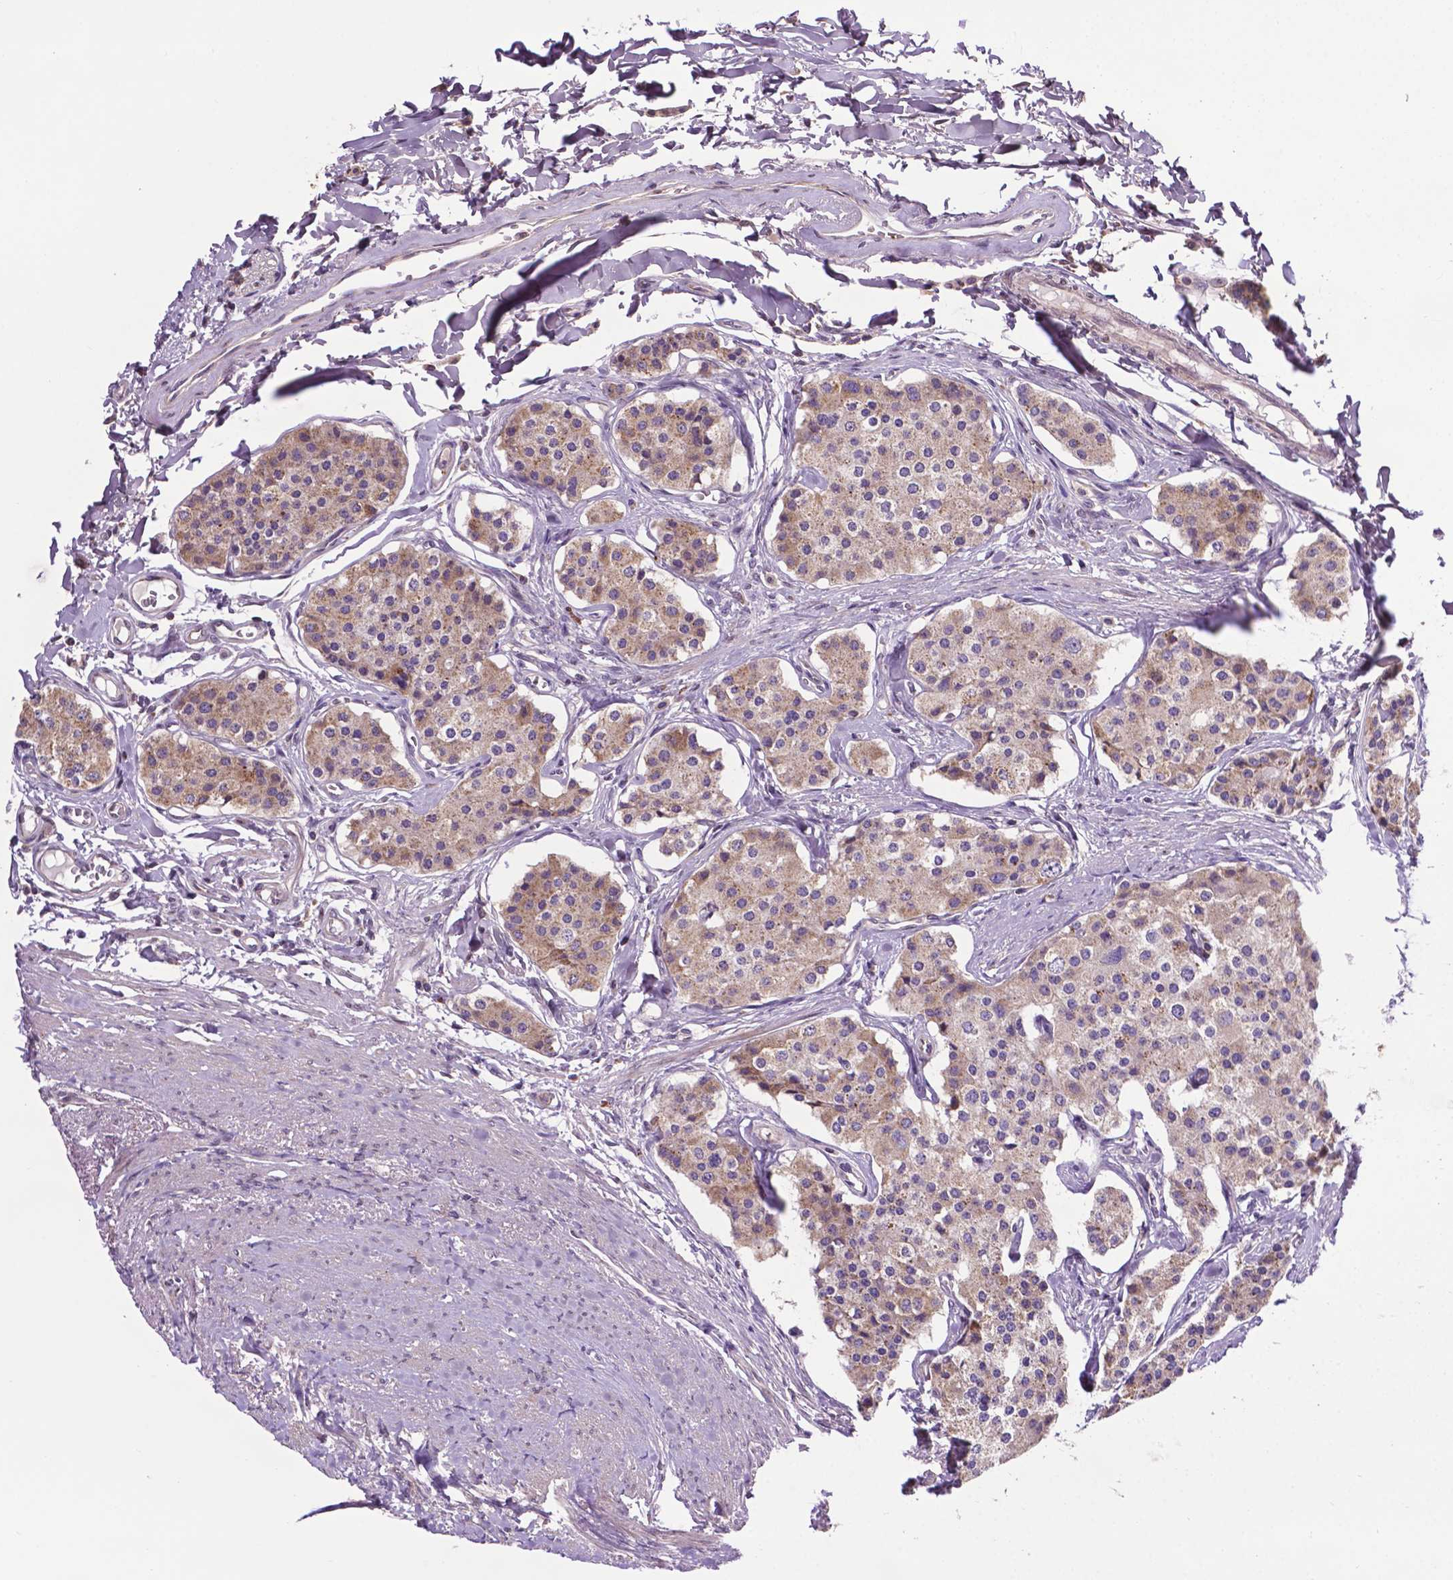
{"staining": {"intensity": "weak", "quantity": ">75%", "location": "cytoplasmic/membranous"}, "tissue": "carcinoid", "cell_type": "Tumor cells", "image_type": "cancer", "snomed": [{"axis": "morphology", "description": "Carcinoid, malignant, NOS"}, {"axis": "topography", "description": "Small intestine"}], "caption": "Approximately >75% of tumor cells in carcinoid (malignant) display weak cytoplasmic/membranous protein expression as visualized by brown immunohistochemical staining.", "gene": "SPNS2", "patient": {"sex": "female", "age": 65}}